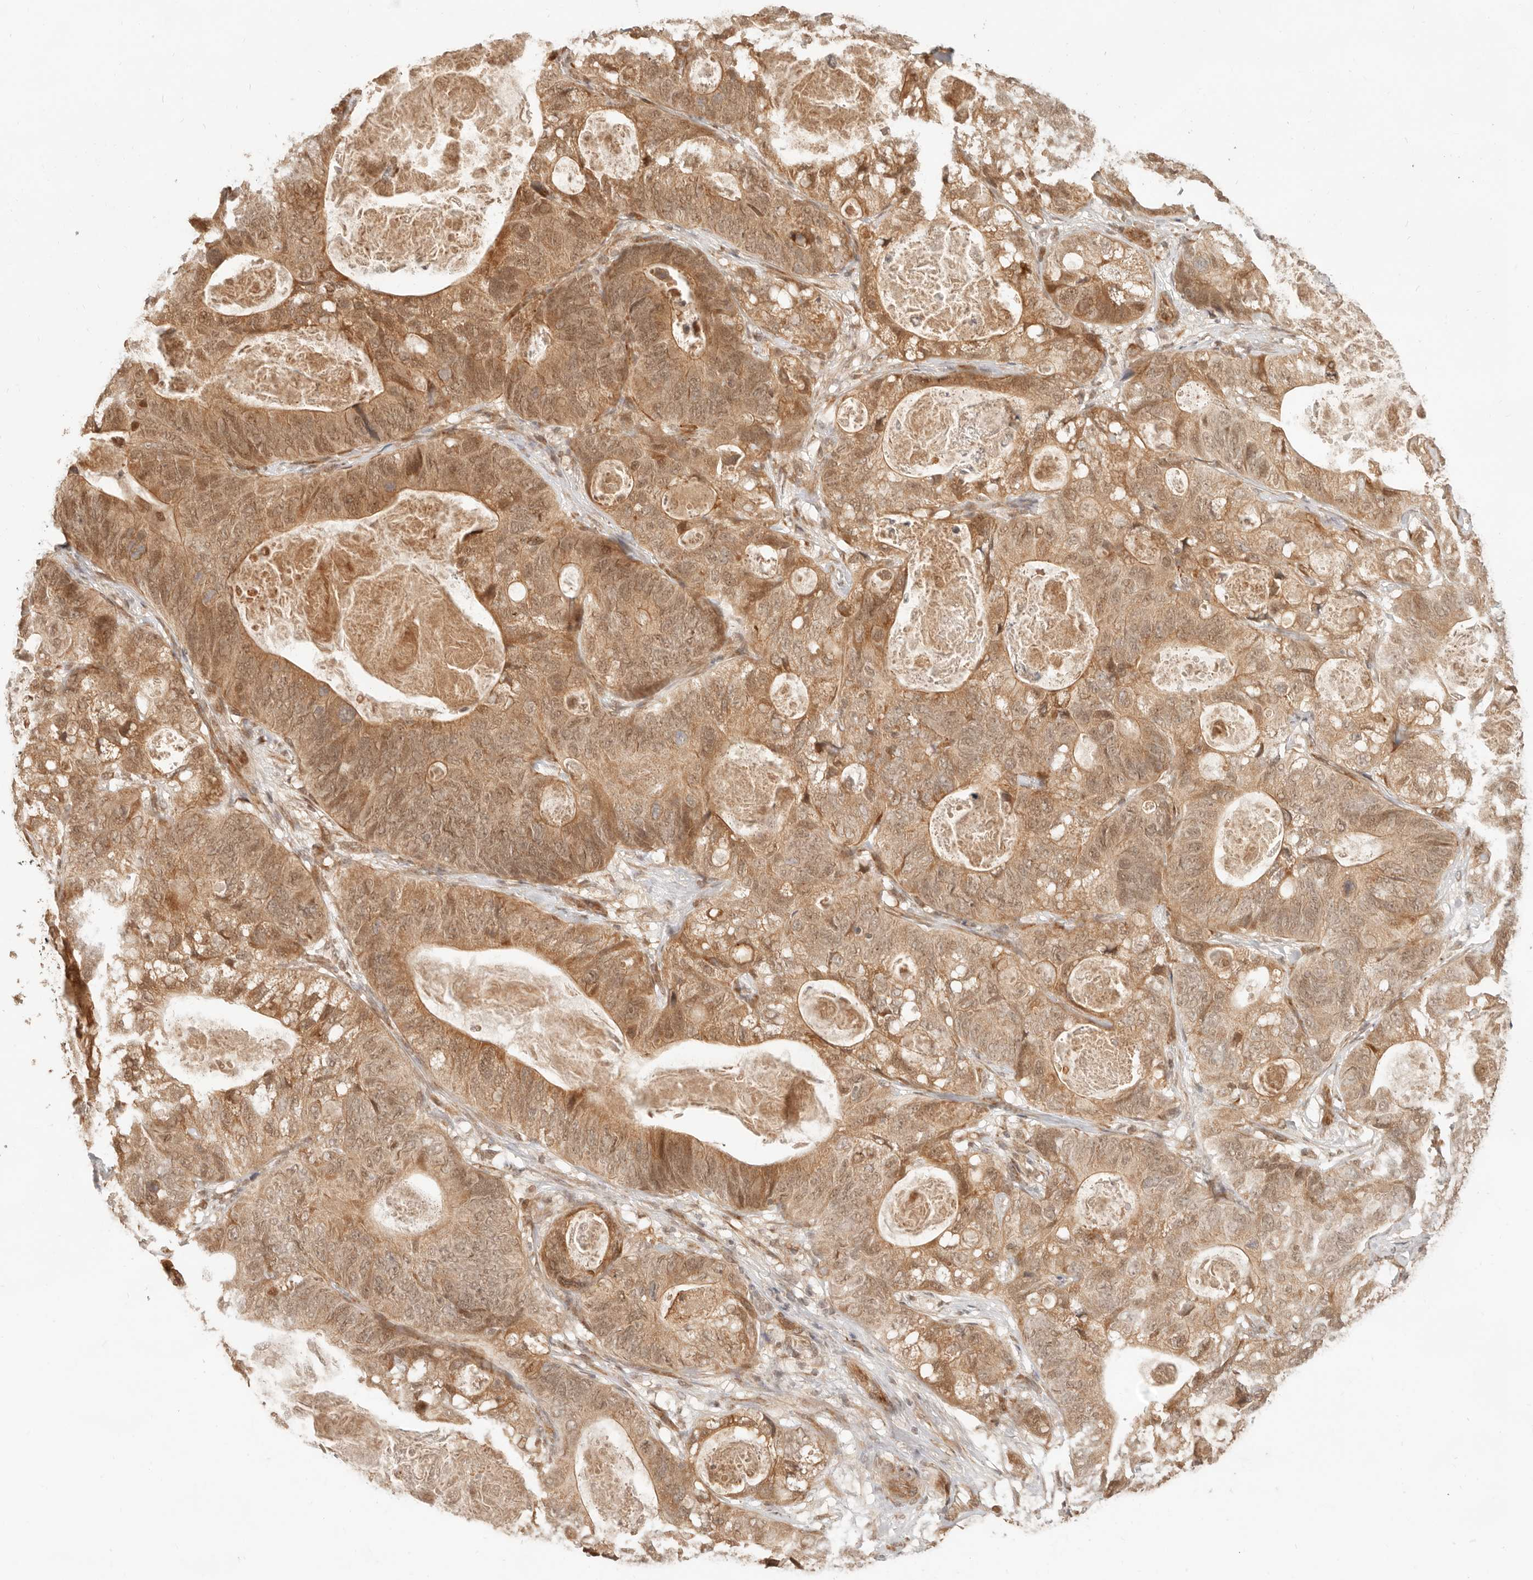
{"staining": {"intensity": "moderate", "quantity": ">75%", "location": "cytoplasmic/membranous,nuclear"}, "tissue": "stomach cancer", "cell_type": "Tumor cells", "image_type": "cancer", "snomed": [{"axis": "morphology", "description": "Normal tissue, NOS"}, {"axis": "morphology", "description": "Adenocarcinoma, NOS"}, {"axis": "topography", "description": "Stomach"}], "caption": "Adenocarcinoma (stomach) stained for a protein (brown) exhibits moderate cytoplasmic/membranous and nuclear positive staining in approximately >75% of tumor cells.", "gene": "BAALC", "patient": {"sex": "female", "age": 89}}